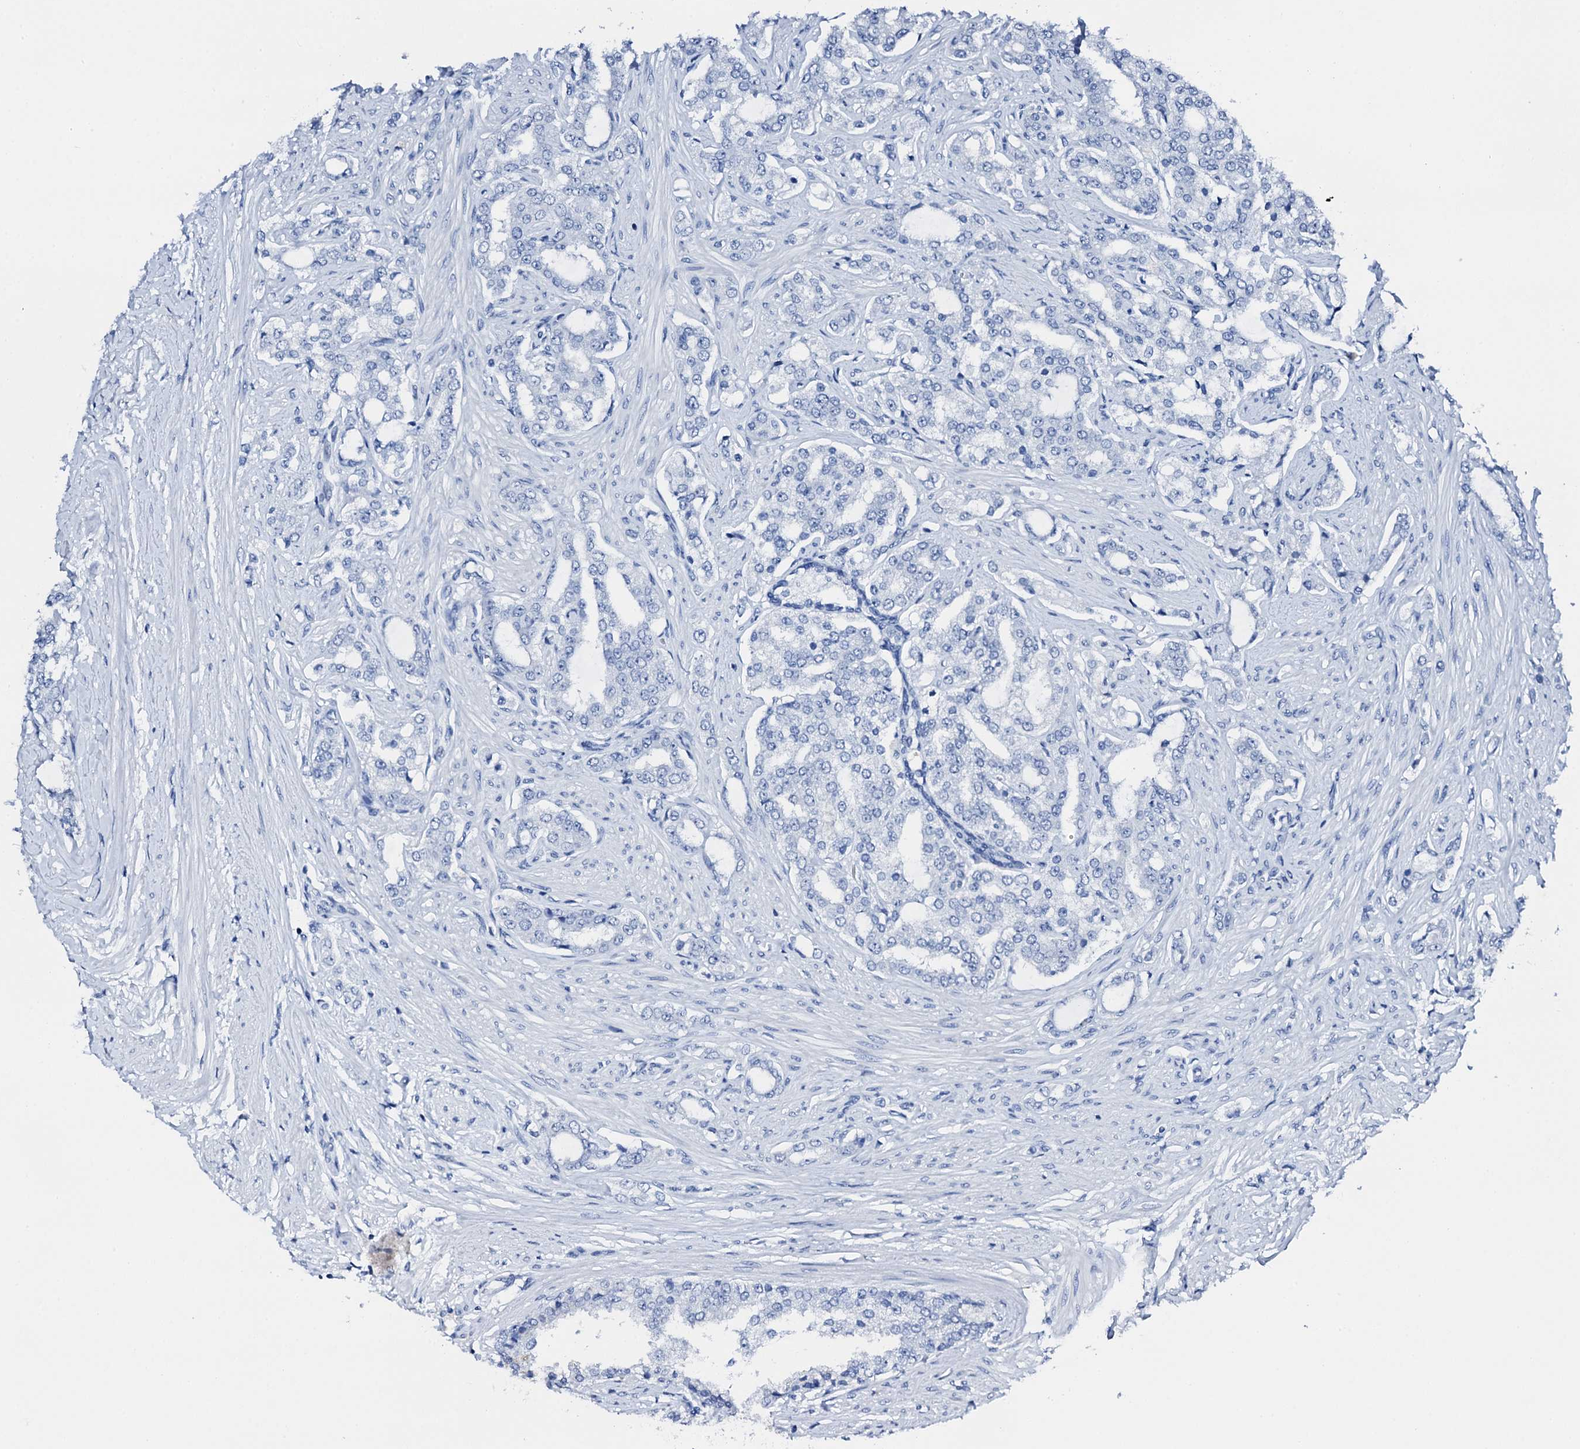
{"staining": {"intensity": "negative", "quantity": "none", "location": "none"}, "tissue": "prostate cancer", "cell_type": "Tumor cells", "image_type": "cancer", "snomed": [{"axis": "morphology", "description": "Adenocarcinoma, High grade"}, {"axis": "topography", "description": "Prostate"}], "caption": "Tumor cells are negative for protein expression in human prostate cancer (adenocarcinoma (high-grade)).", "gene": "PTH", "patient": {"sex": "male", "age": 64}}